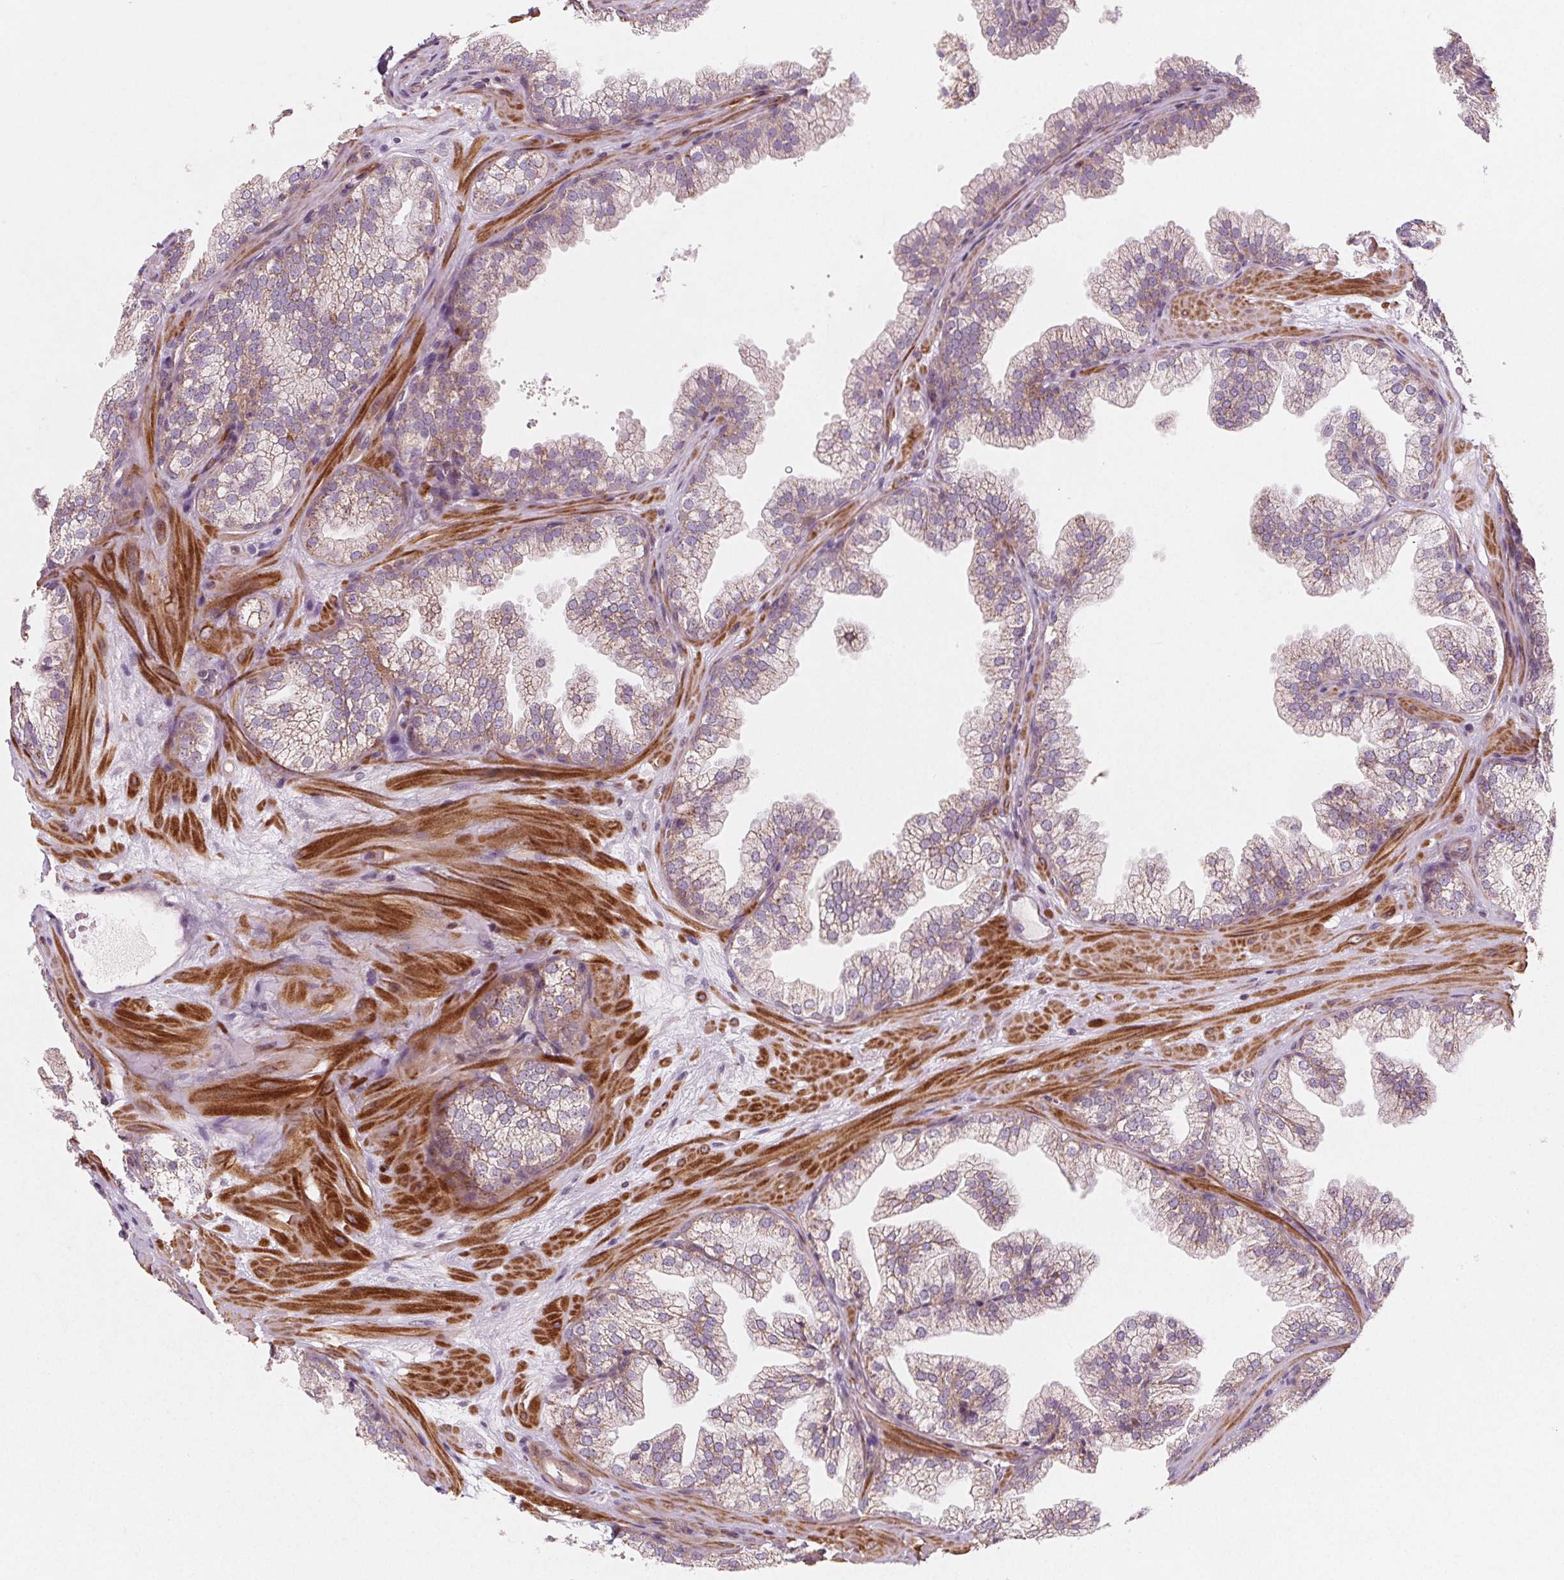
{"staining": {"intensity": "weak", "quantity": "25%-75%", "location": "cytoplasmic/membranous"}, "tissue": "prostate", "cell_type": "Glandular cells", "image_type": "normal", "snomed": [{"axis": "morphology", "description": "Normal tissue, NOS"}, {"axis": "topography", "description": "Prostate"}], "caption": "This image displays IHC staining of benign human prostate, with low weak cytoplasmic/membranous expression in about 25%-75% of glandular cells.", "gene": "ADAM33", "patient": {"sex": "male", "age": 37}}